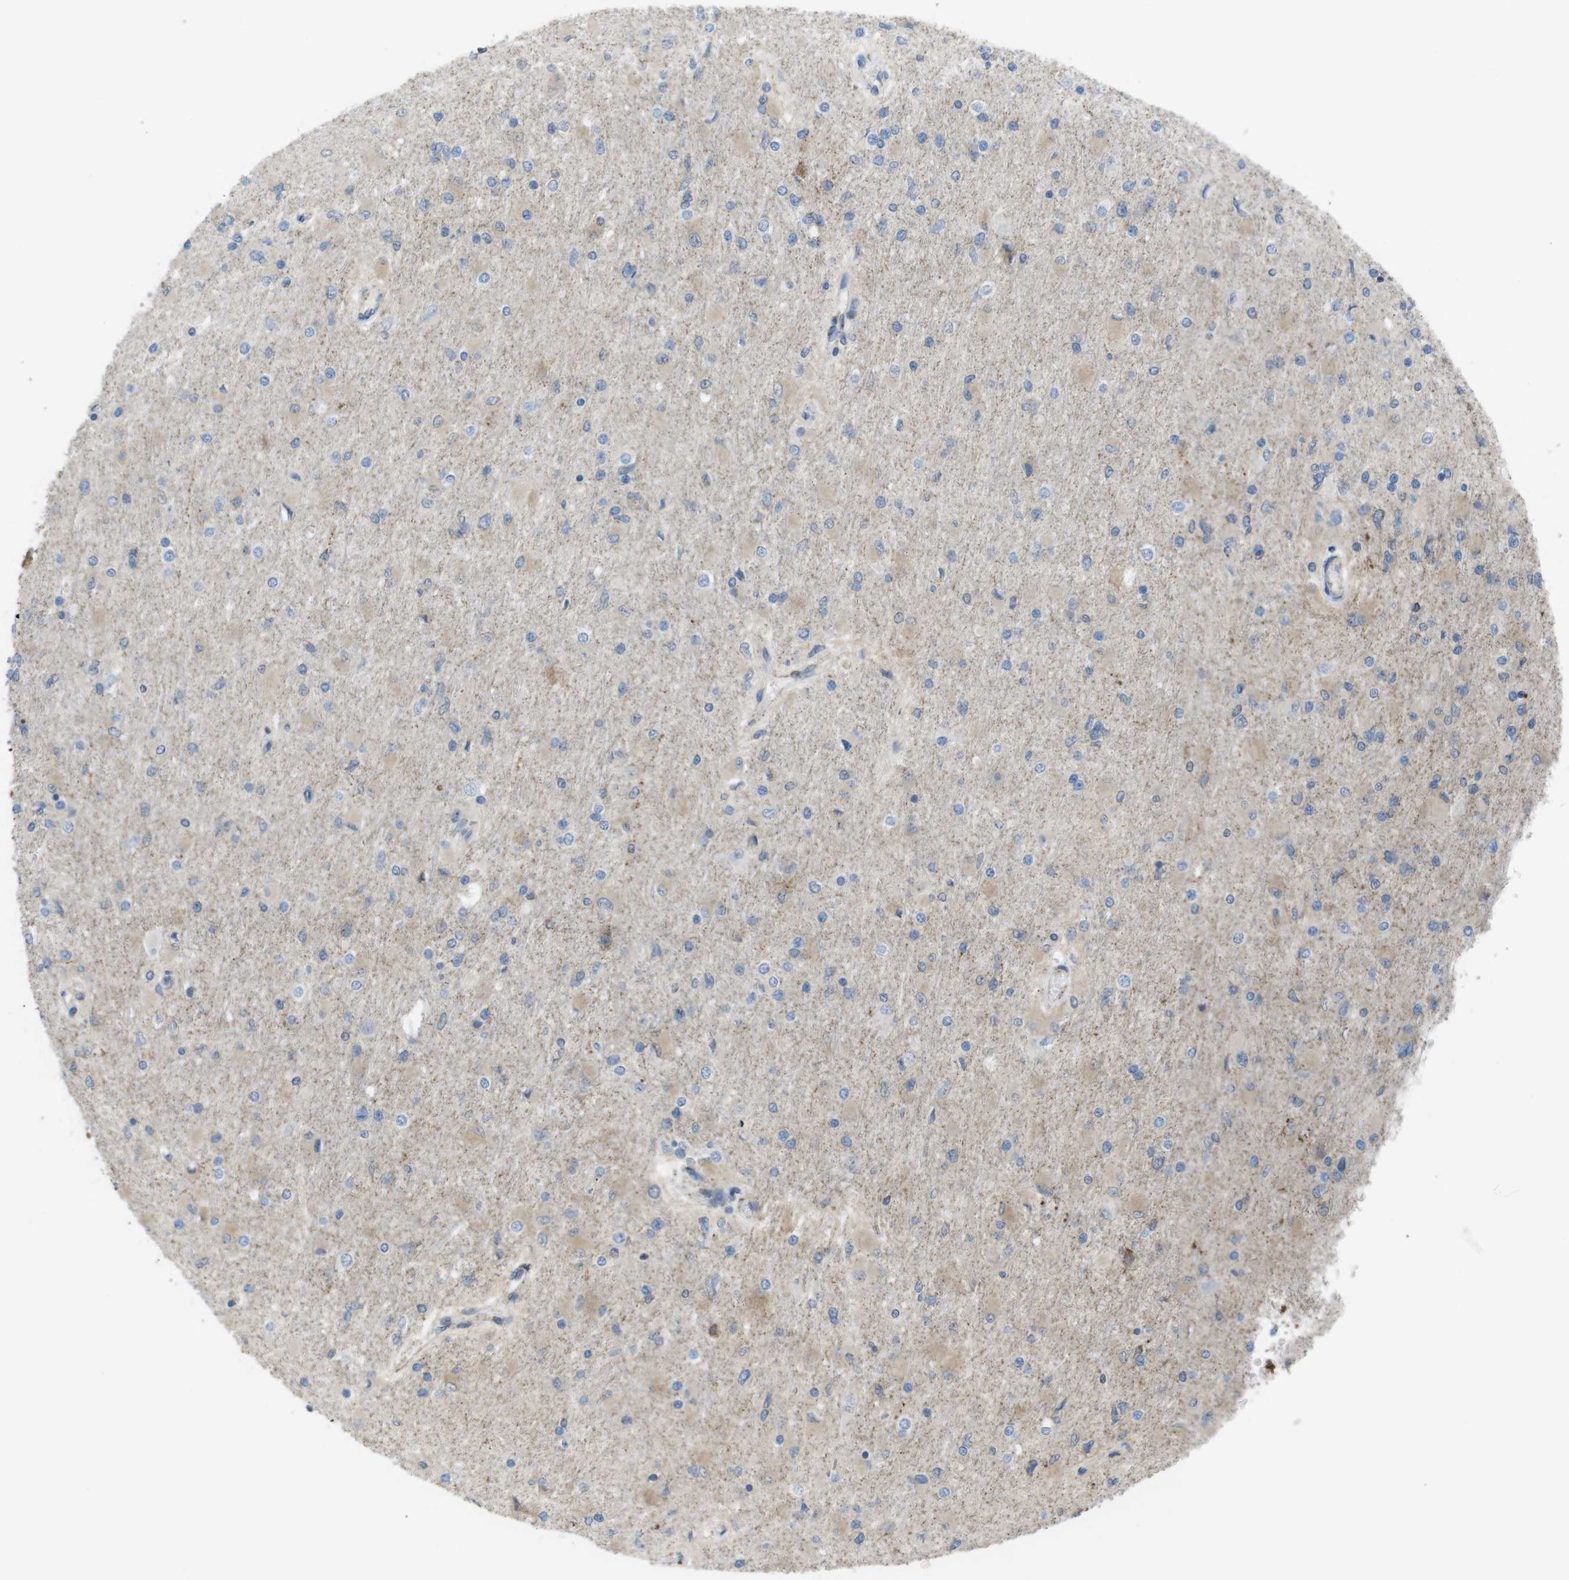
{"staining": {"intensity": "negative", "quantity": "none", "location": "none"}, "tissue": "glioma", "cell_type": "Tumor cells", "image_type": "cancer", "snomed": [{"axis": "morphology", "description": "Glioma, malignant, High grade"}, {"axis": "topography", "description": "Cerebral cortex"}], "caption": "Protein analysis of high-grade glioma (malignant) displays no significant staining in tumor cells.", "gene": "GRIK2", "patient": {"sex": "female", "age": 36}}